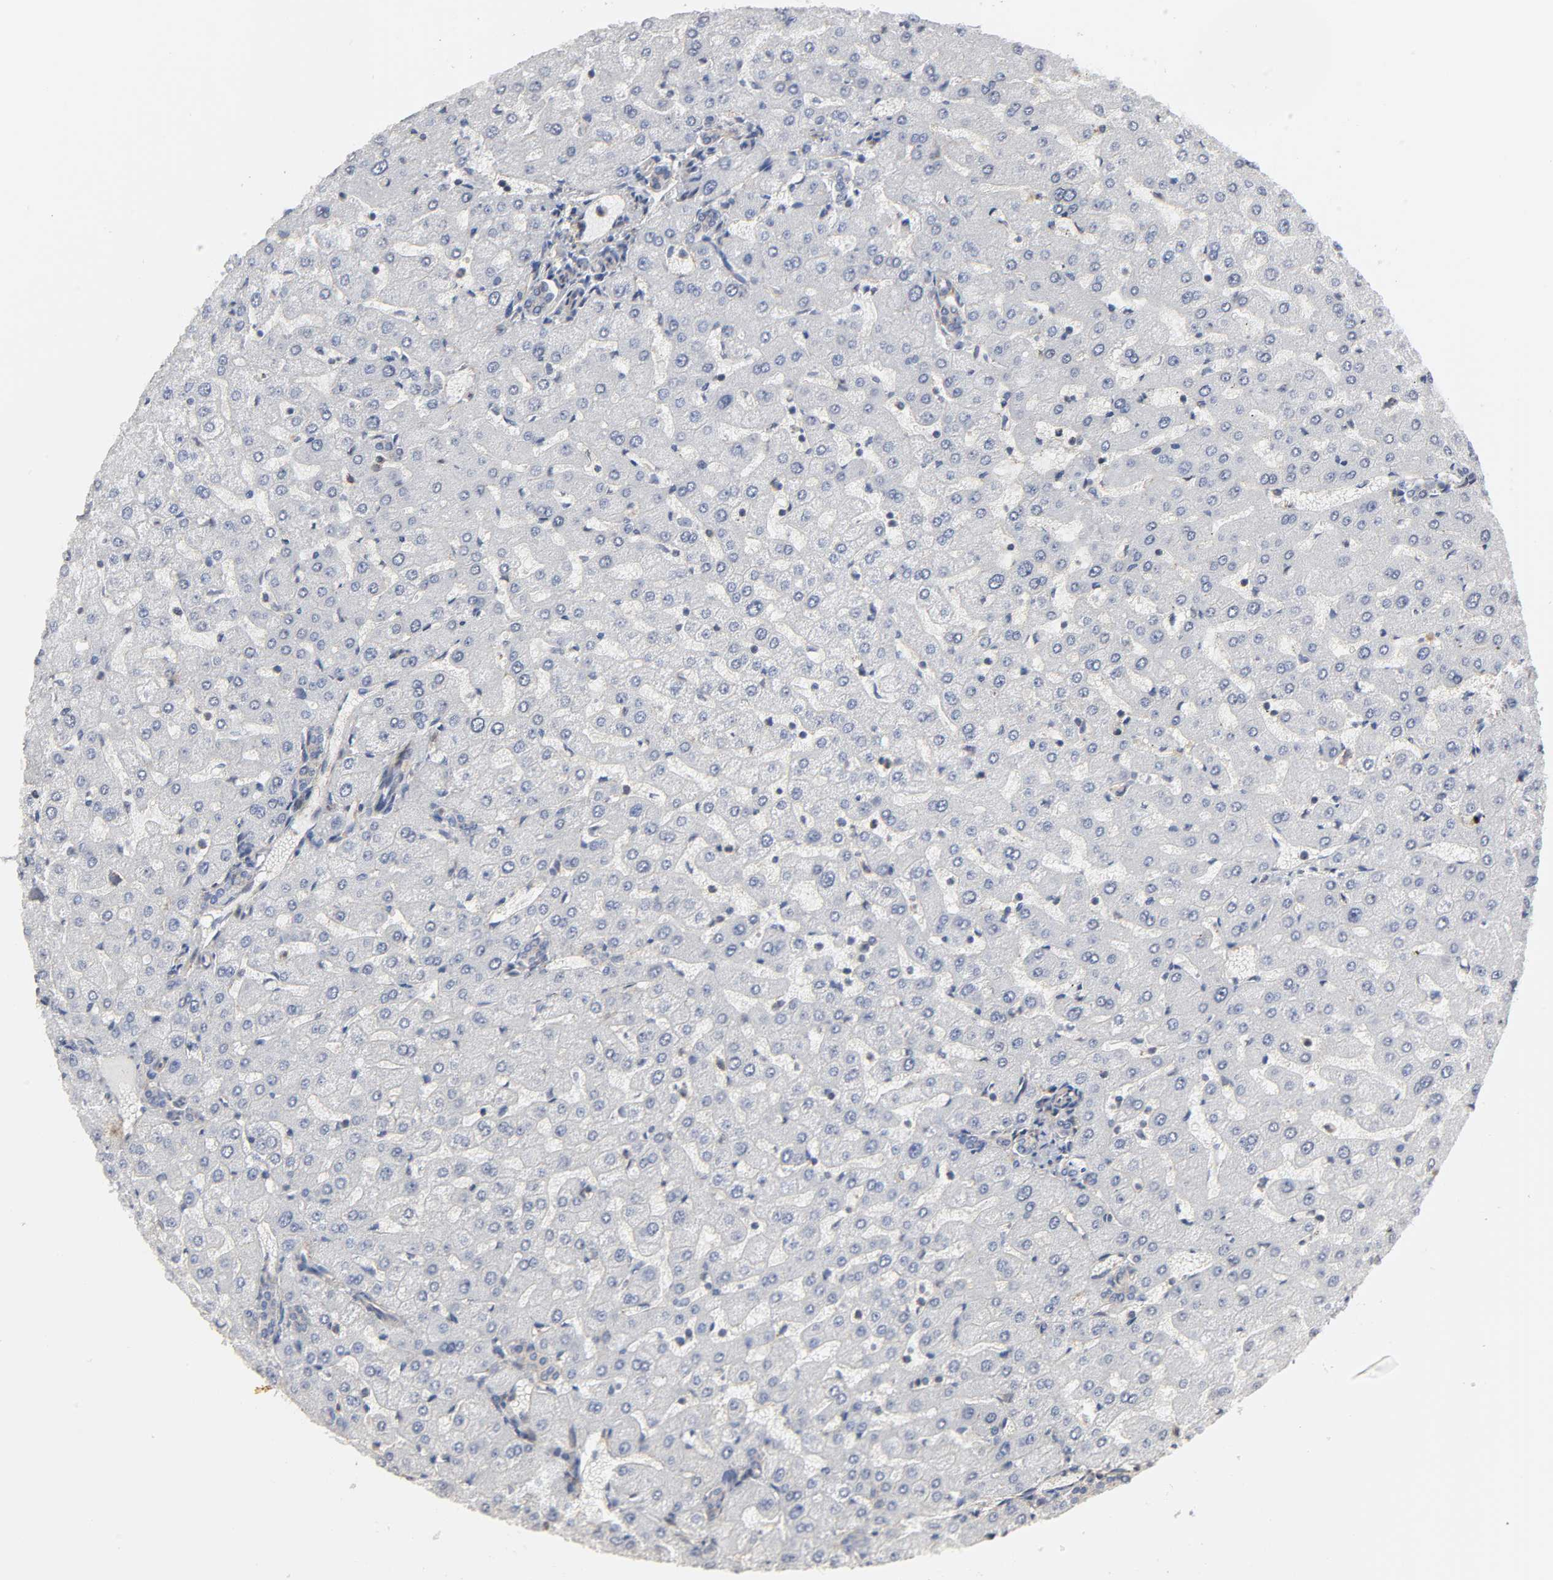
{"staining": {"intensity": "moderate", "quantity": ">75%", "location": "cytoplasmic/membranous"}, "tissue": "liver", "cell_type": "Cholangiocytes", "image_type": "normal", "snomed": [{"axis": "morphology", "description": "Normal tissue, NOS"}, {"axis": "morphology", "description": "Fibrosis, NOS"}, {"axis": "topography", "description": "Liver"}], "caption": "Immunohistochemistry (IHC) of benign human liver demonstrates medium levels of moderate cytoplasmic/membranous staining in approximately >75% of cholangiocytes. Using DAB (brown) and hematoxylin (blue) stains, captured at high magnification using brightfield microscopy.", "gene": "SH3GLB1", "patient": {"sex": "female", "age": 29}}